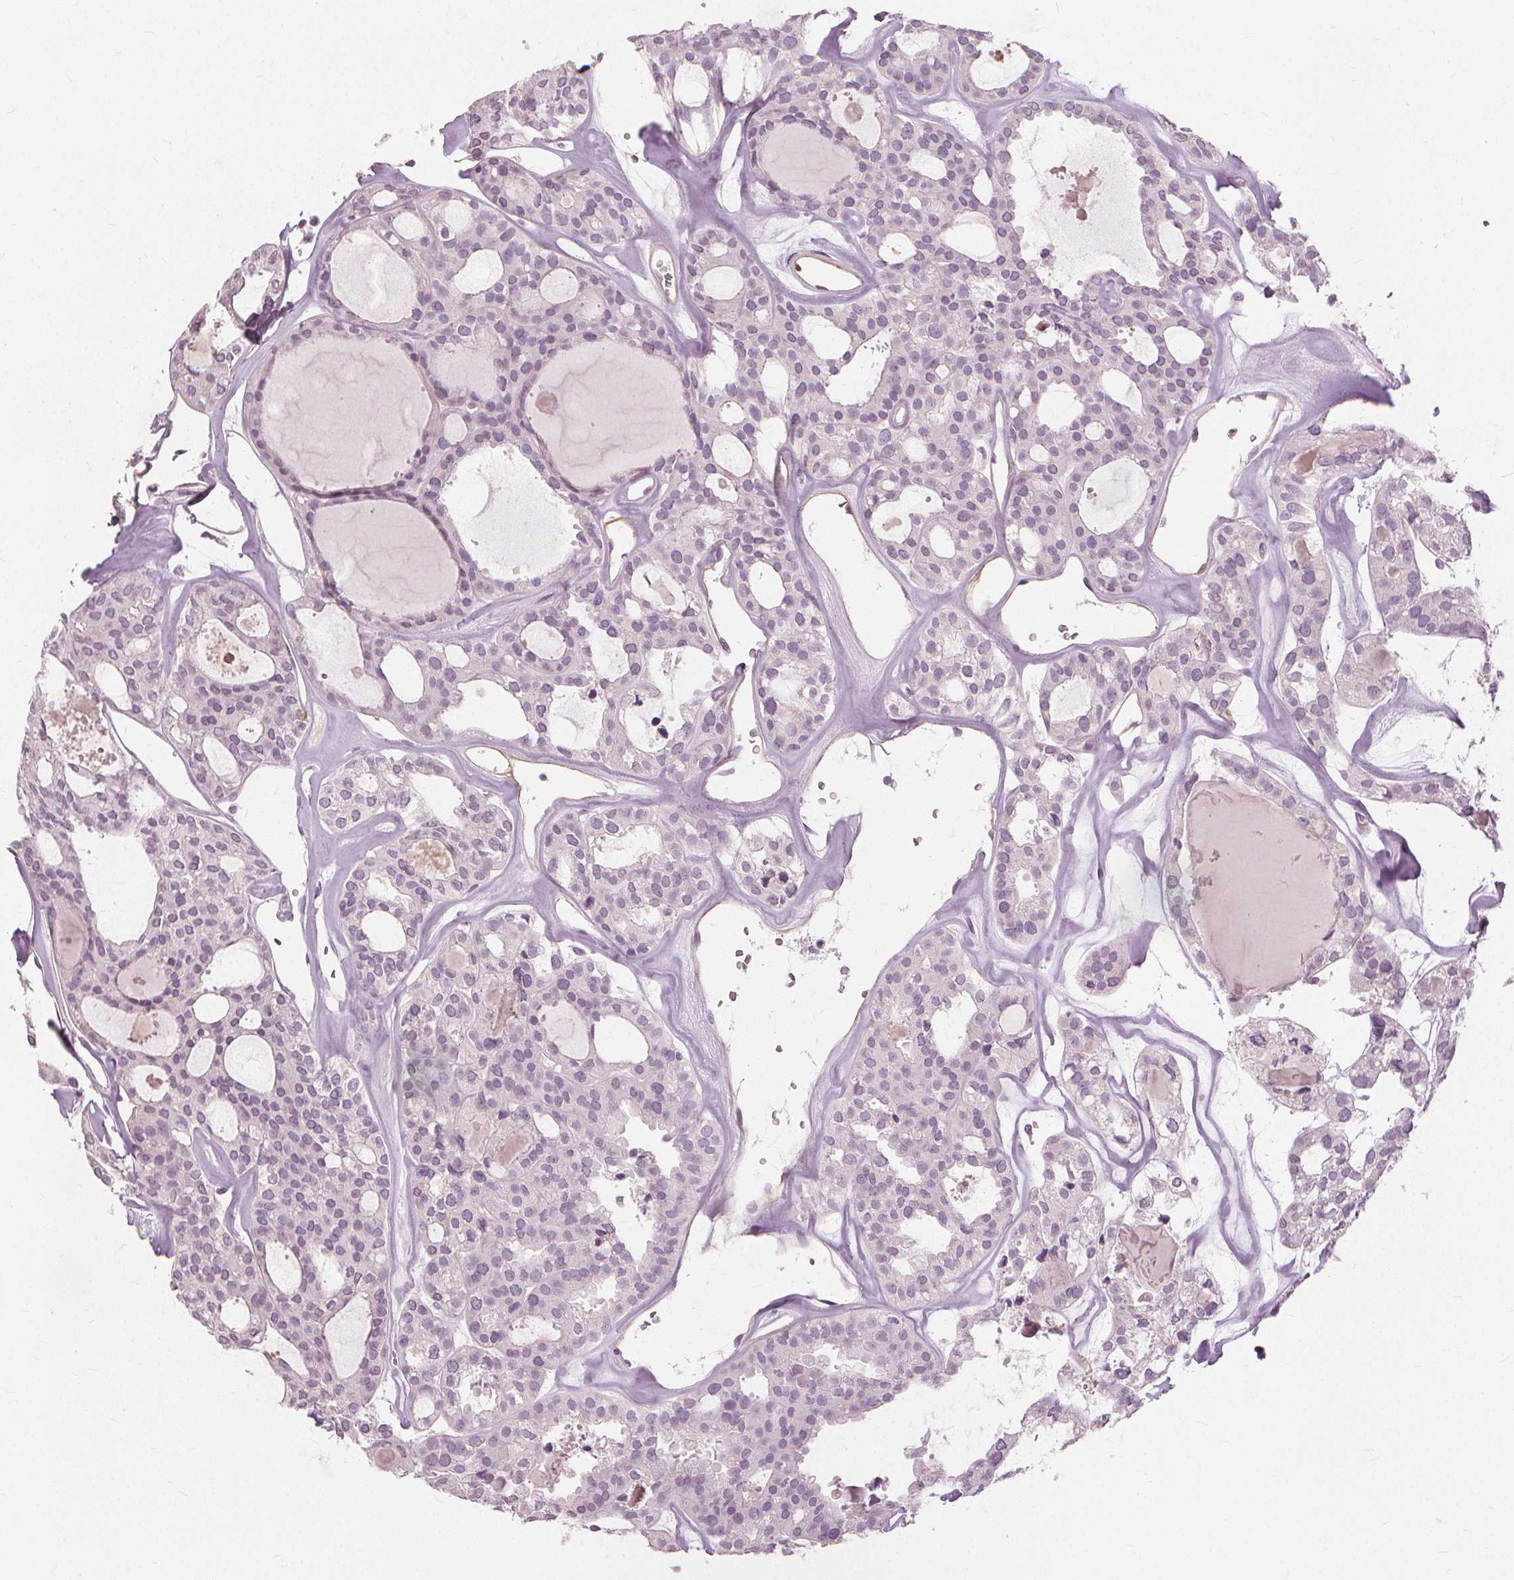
{"staining": {"intensity": "negative", "quantity": "none", "location": "none"}, "tissue": "thyroid cancer", "cell_type": "Tumor cells", "image_type": "cancer", "snomed": [{"axis": "morphology", "description": "Follicular adenoma carcinoma, NOS"}, {"axis": "topography", "description": "Thyroid gland"}], "caption": "A histopathology image of human thyroid follicular adenoma carcinoma is negative for staining in tumor cells.", "gene": "SFTPD", "patient": {"sex": "male", "age": 75}}